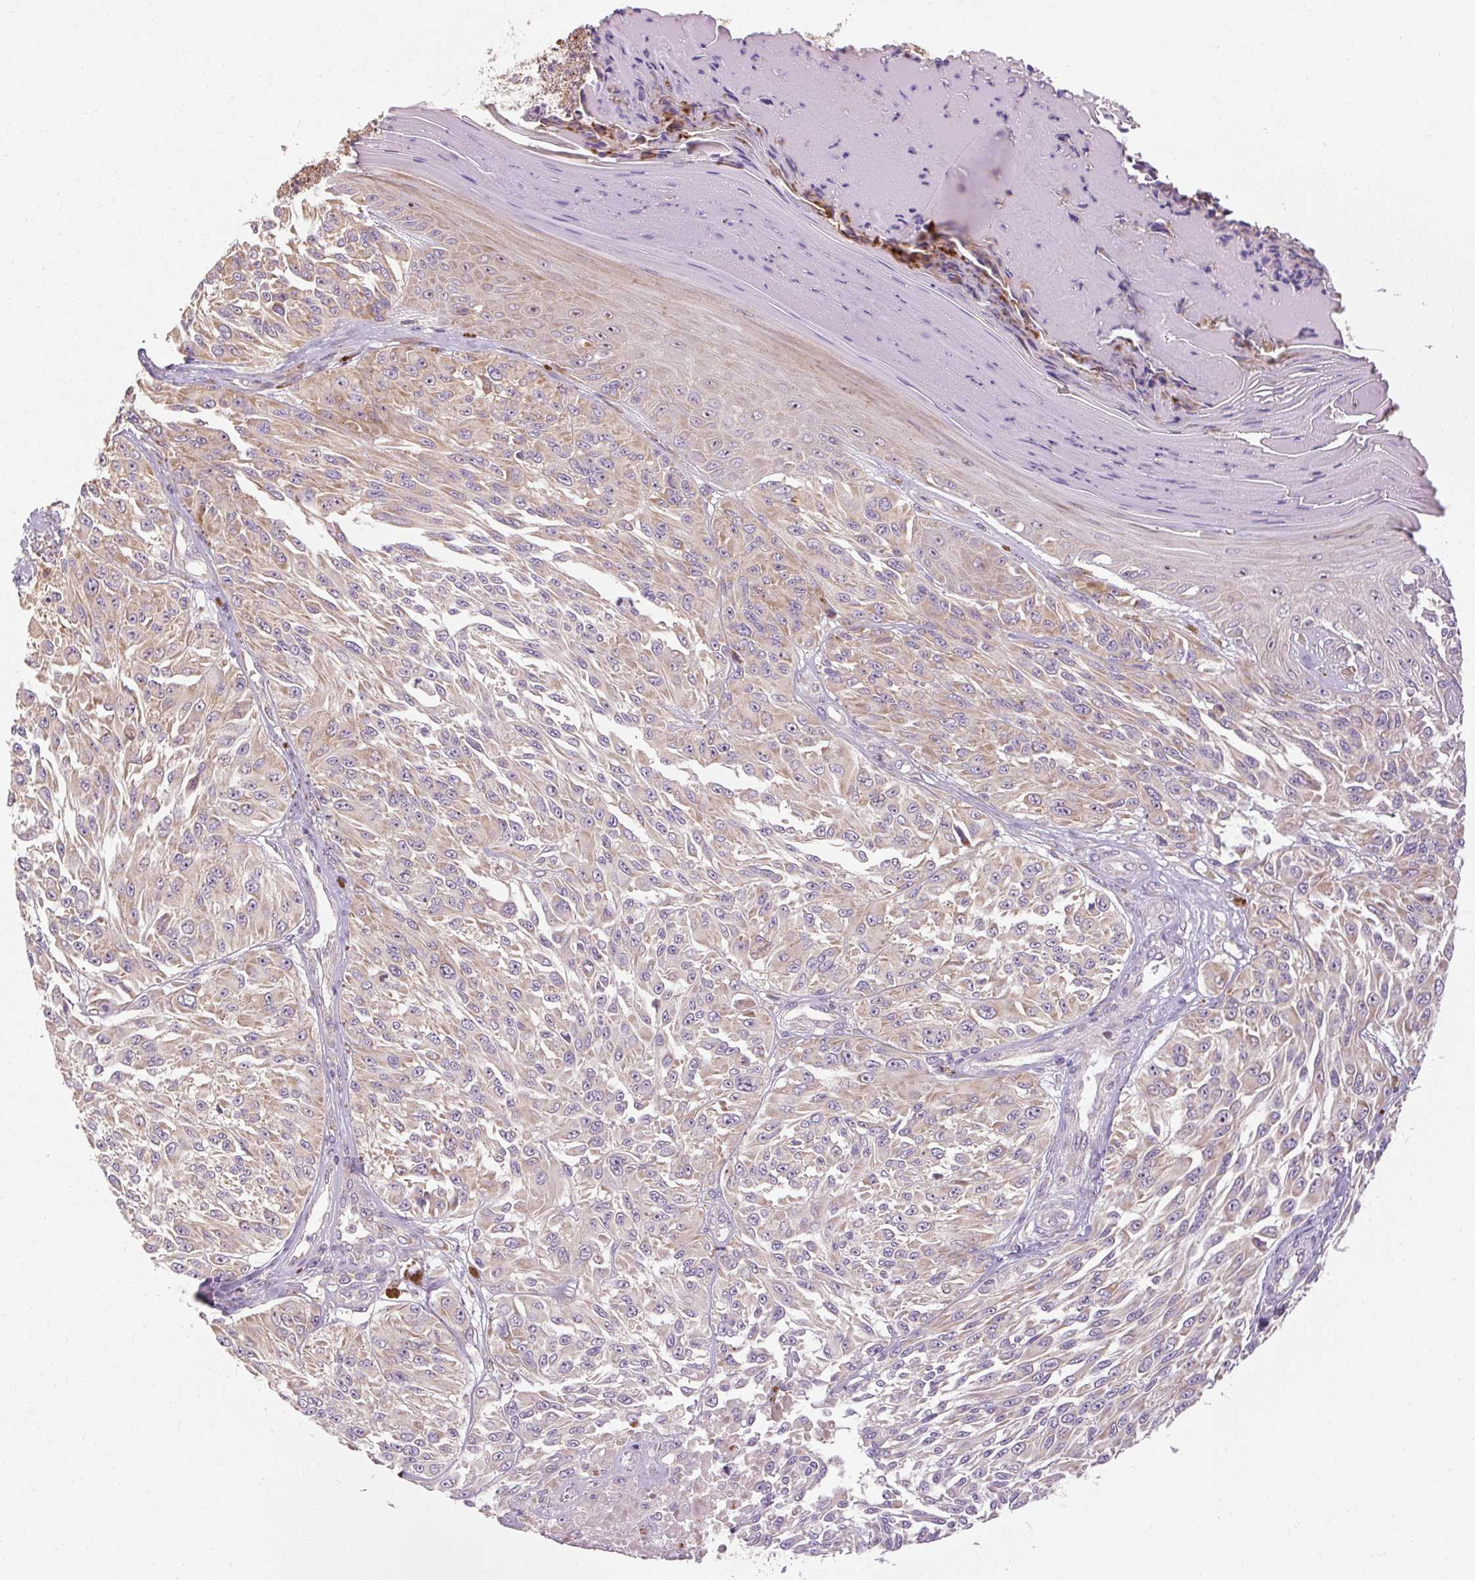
{"staining": {"intensity": "weak", "quantity": "25%-75%", "location": "cytoplasmic/membranous"}, "tissue": "melanoma", "cell_type": "Tumor cells", "image_type": "cancer", "snomed": [{"axis": "morphology", "description": "Malignant melanoma, NOS"}, {"axis": "topography", "description": "Skin"}], "caption": "The photomicrograph demonstrates staining of melanoma, revealing weak cytoplasmic/membranous protein positivity (brown color) within tumor cells.", "gene": "PRSS48", "patient": {"sex": "male", "age": 94}}